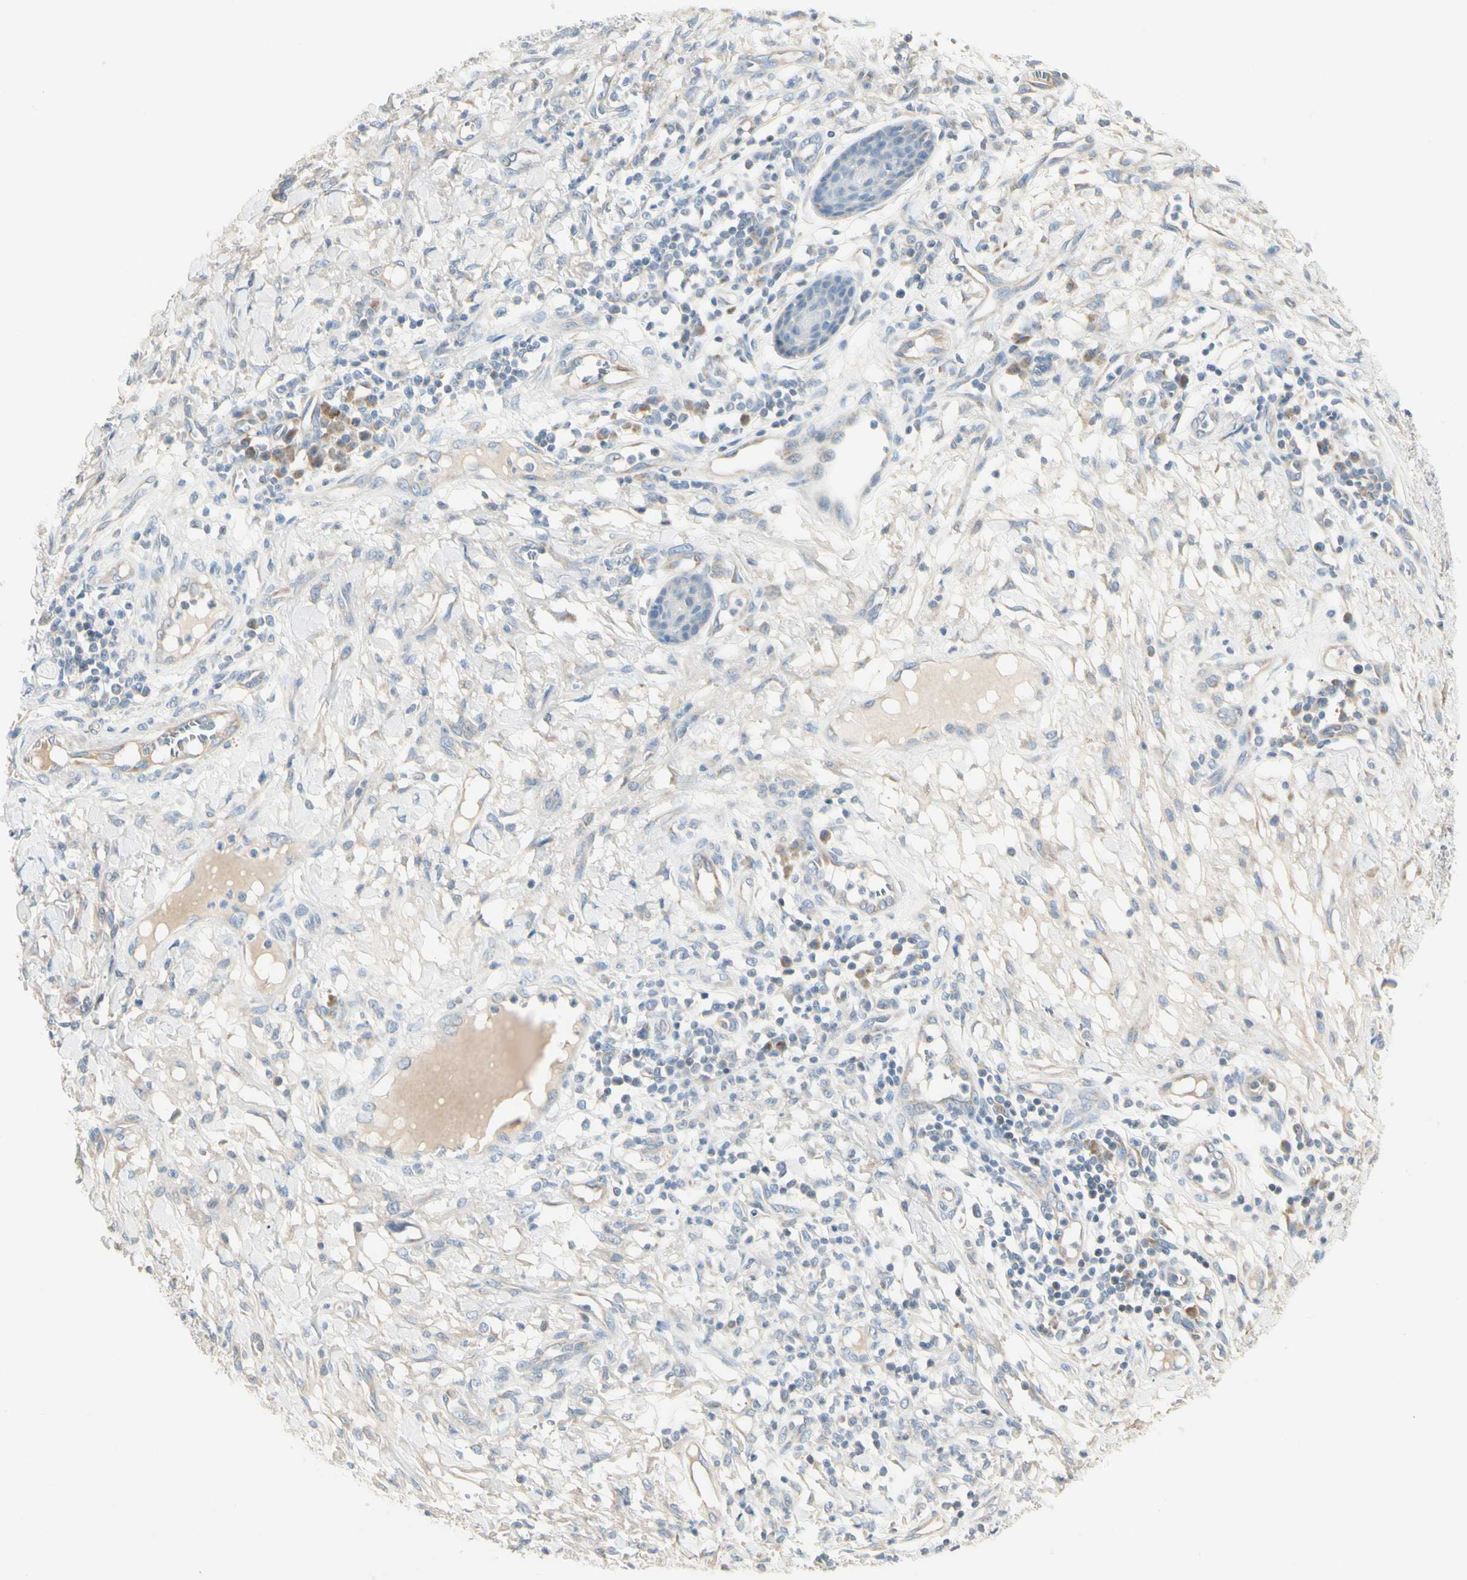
{"staining": {"intensity": "negative", "quantity": "none", "location": "none"}, "tissue": "skin cancer", "cell_type": "Tumor cells", "image_type": "cancer", "snomed": [{"axis": "morphology", "description": "Squamous cell carcinoma, NOS"}, {"axis": "topography", "description": "Skin"}], "caption": "Skin squamous cell carcinoma stained for a protein using immunohistochemistry (IHC) exhibits no positivity tumor cells.", "gene": "ALDH18A1", "patient": {"sex": "female", "age": 78}}